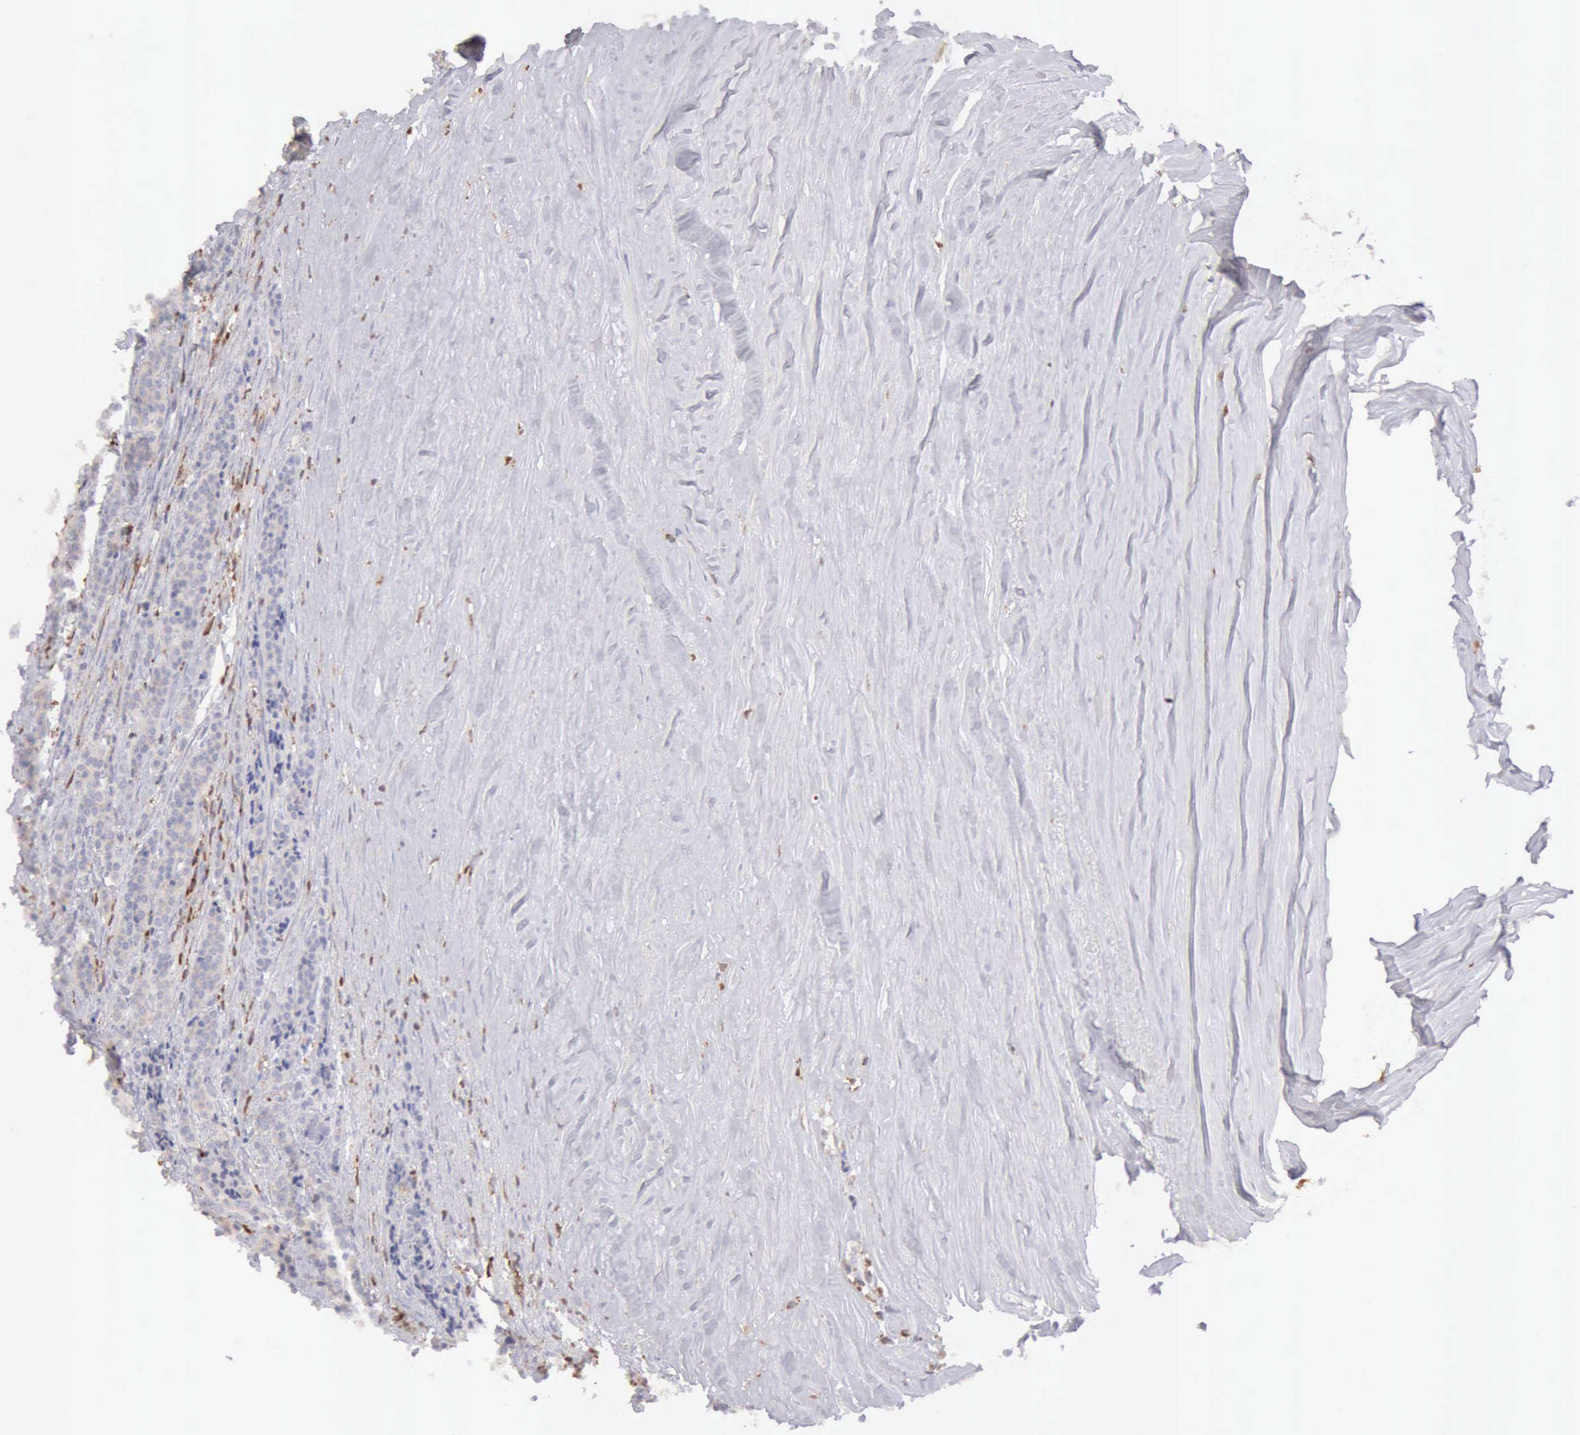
{"staining": {"intensity": "negative", "quantity": "none", "location": "none"}, "tissue": "carcinoid", "cell_type": "Tumor cells", "image_type": "cancer", "snomed": [{"axis": "morphology", "description": "Carcinoid, malignant, NOS"}, {"axis": "topography", "description": "Small intestine"}], "caption": "An immunohistochemistry histopathology image of malignant carcinoid is shown. There is no staining in tumor cells of malignant carcinoid.", "gene": "ARHGAP4", "patient": {"sex": "male", "age": 63}}